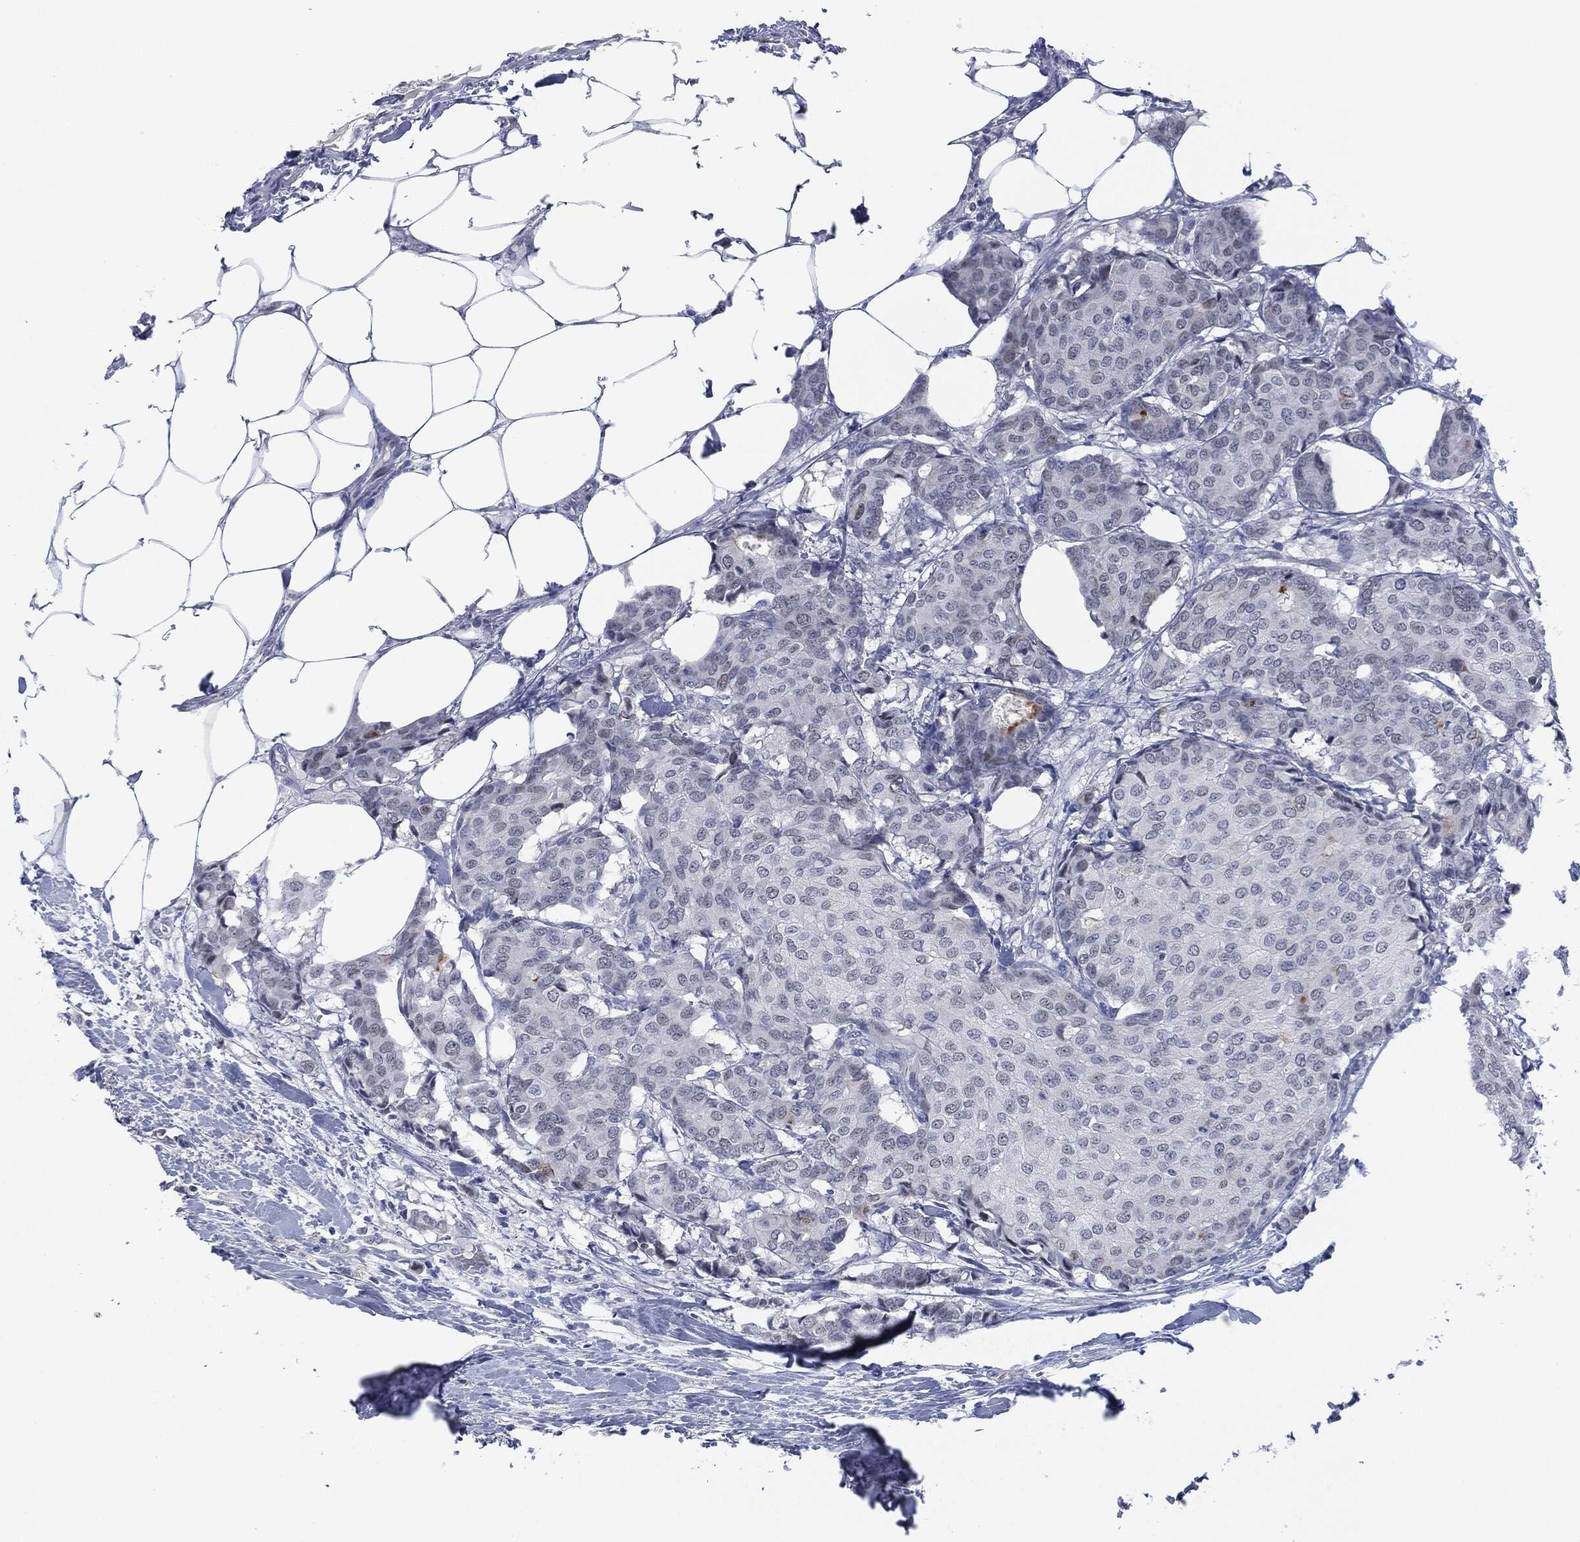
{"staining": {"intensity": "negative", "quantity": "none", "location": "none"}, "tissue": "breast cancer", "cell_type": "Tumor cells", "image_type": "cancer", "snomed": [{"axis": "morphology", "description": "Duct carcinoma"}, {"axis": "topography", "description": "Breast"}], "caption": "Histopathology image shows no protein positivity in tumor cells of breast cancer (infiltrating ductal carcinoma) tissue.", "gene": "MUC16", "patient": {"sex": "female", "age": 75}}